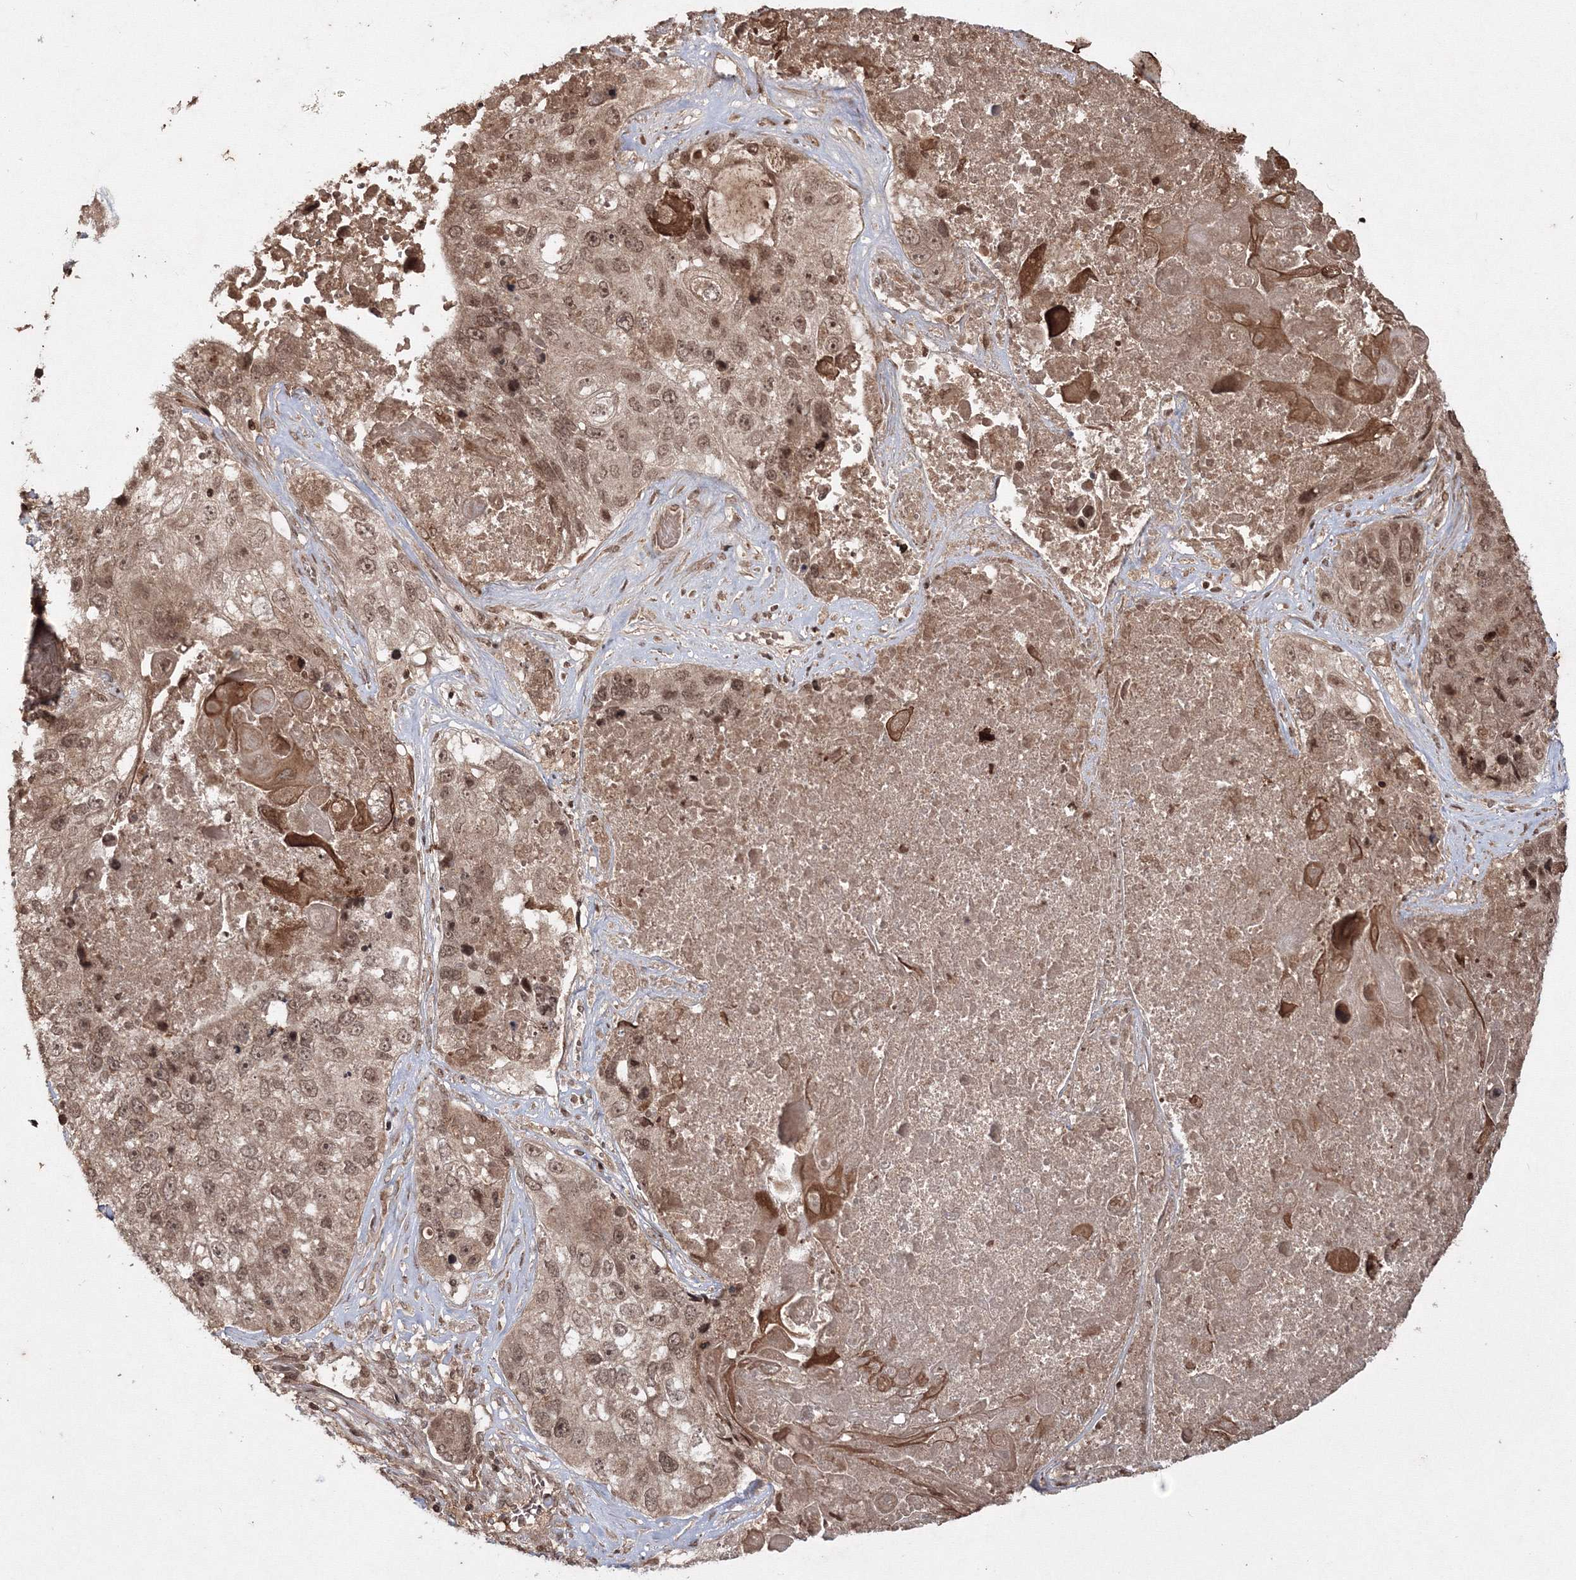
{"staining": {"intensity": "moderate", "quantity": ">75%", "location": "cytoplasmic/membranous,nuclear"}, "tissue": "lung cancer", "cell_type": "Tumor cells", "image_type": "cancer", "snomed": [{"axis": "morphology", "description": "Squamous cell carcinoma, NOS"}, {"axis": "topography", "description": "Lung"}], "caption": "About >75% of tumor cells in human lung cancer (squamous cell carcinoma) demonstrate moderate cytoplasmic/membranous and nuclear protein staining as visualized by brown immunohistochemical staining.", "gene": "PEX13", "patient": {"sex": "male", "age": 61}}